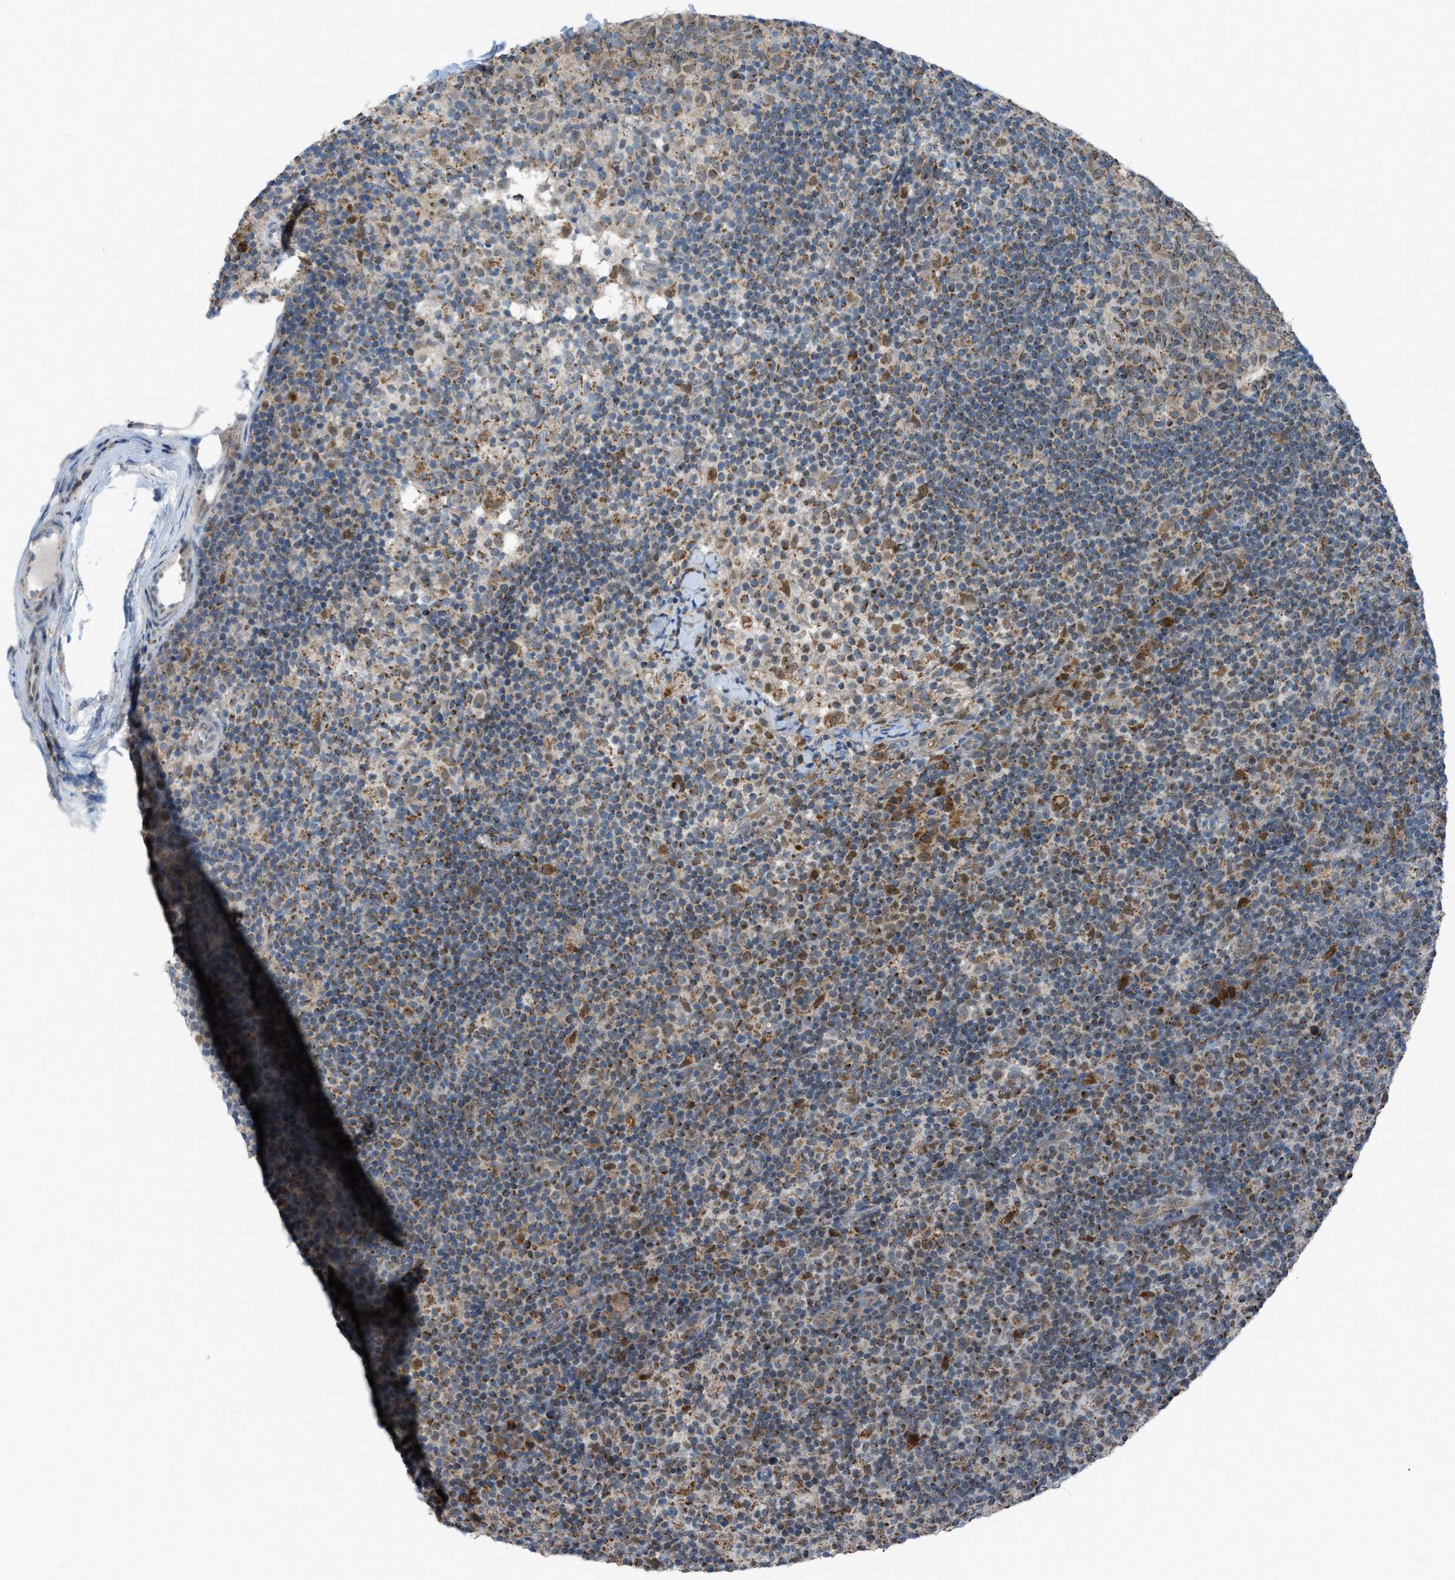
{"staining": {"intensity": "moderate", "quantity": "25%-75%", "location": "cytoplasmic/membranous"}, "tissue": "lymph node", "cell_type": "Germinal center cells", "image_type": "normal", "snomed": [{"axis": "morphology", "description": "Normal tissue, NOS"}, {"axis": "morphology", "description": "Inflammation, NOS"}, {"axis": "topography", "description": "Lymph node"}], "caption": "Brown immunohistochemical staining in normal human lymph node shows moderate cytoplasmic/membranous positivity in approximately 25%-75% of germinal center cells.", "gene": "SRM", "patient": {"sex": "male", "age": 55}}